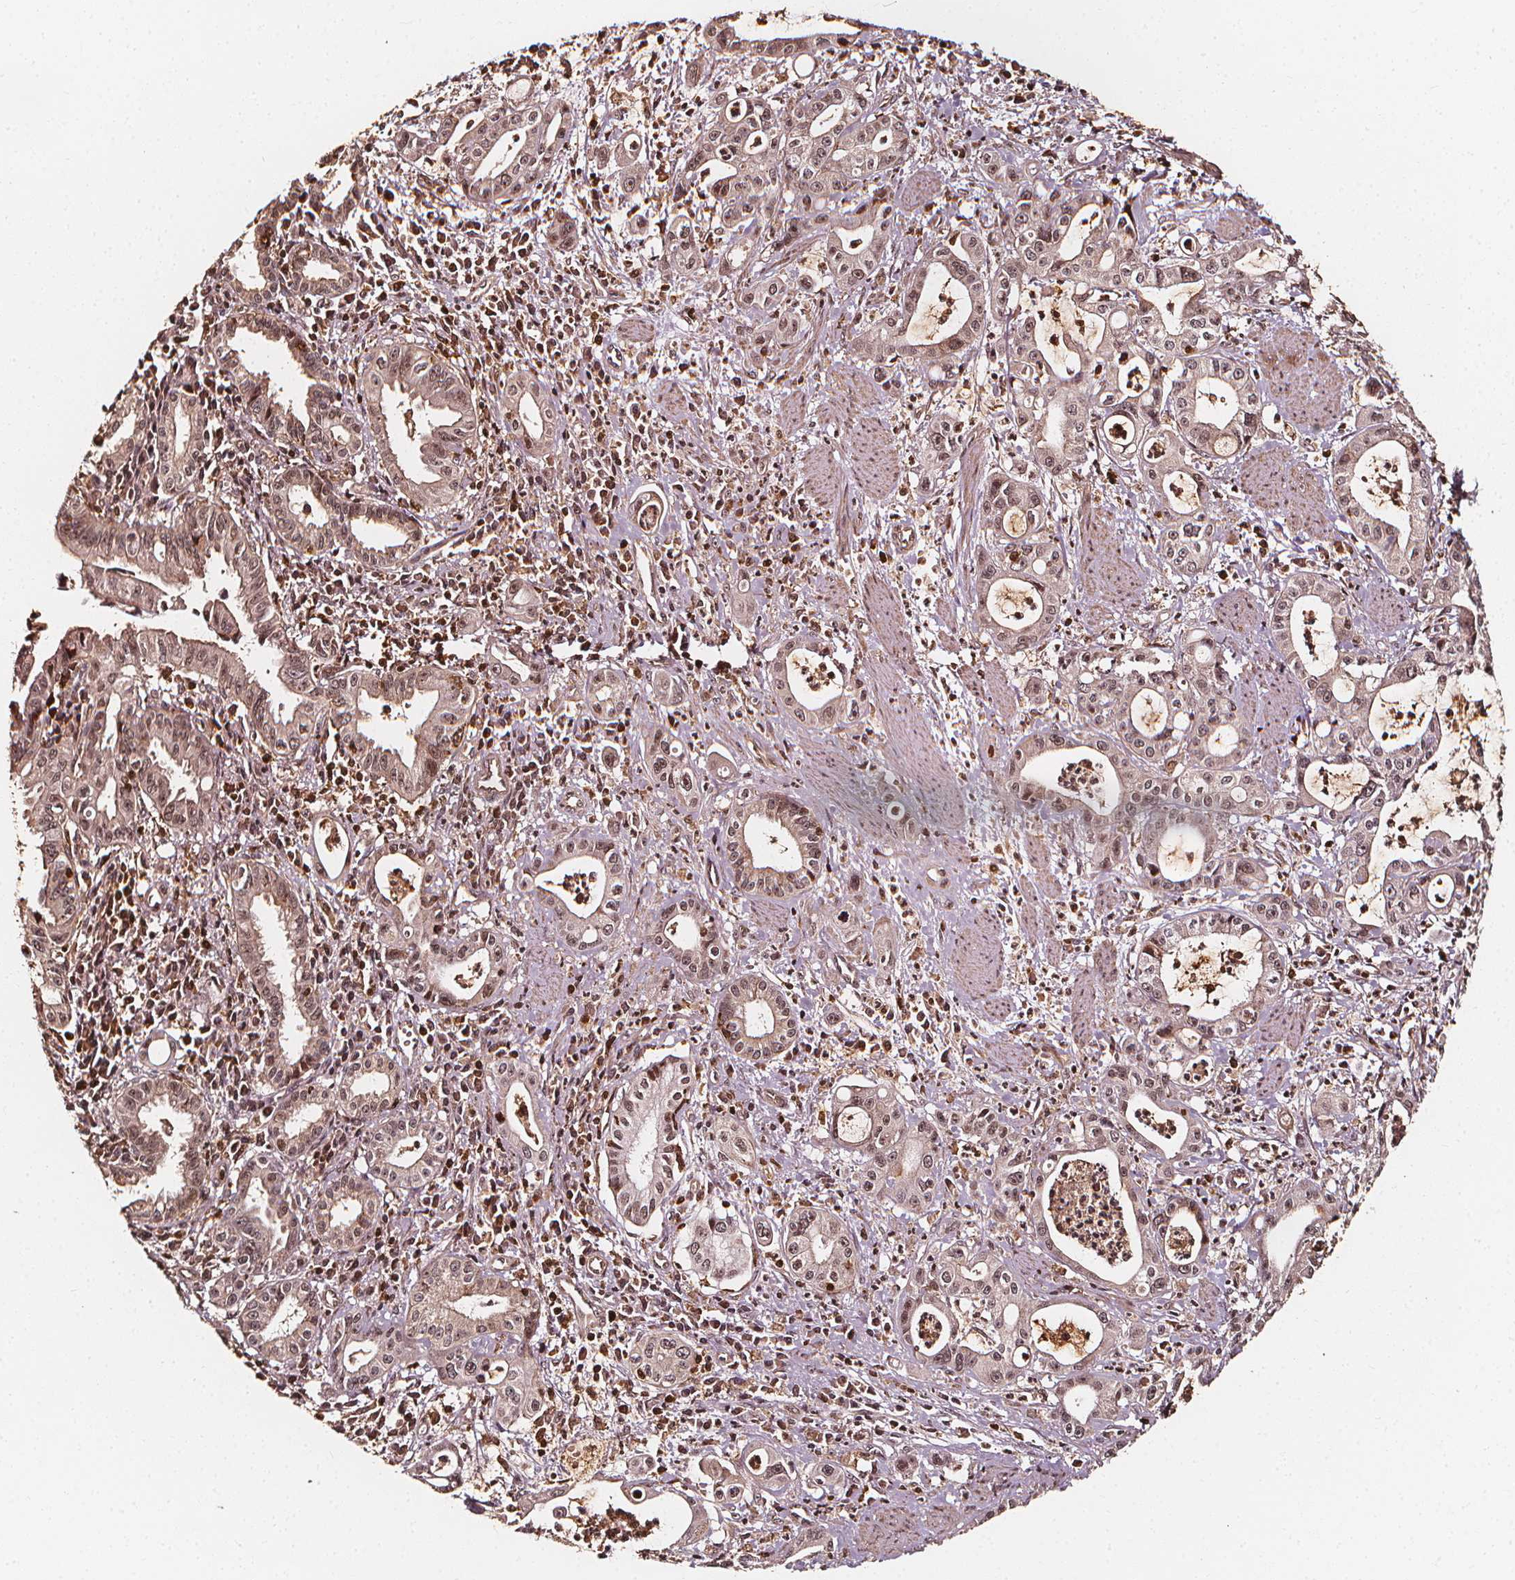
{"staining": {"intensity": "weak", "quantity": "25%-75%", "location": "cytoplasmic/membranous,nuclear"}, "tissue": "pancreatic cancer", "cell_type": "Tumor cells", "image_type": "cancer", "snomed": [{"axis": "morphology", "description": "Adenocarcinoma, NOS"}, {"axis": "topography", "description": "Pancreas"}], "caption": "Human adenocarcinoma (pancreatic) stained with a brown dye reveals weak cytoplasmic/membranous and nuclear positive staining in about 25%-75% of tumor cells.", "gene": "EXOSC9", "patient": {"sex": "male", "age": 72}}